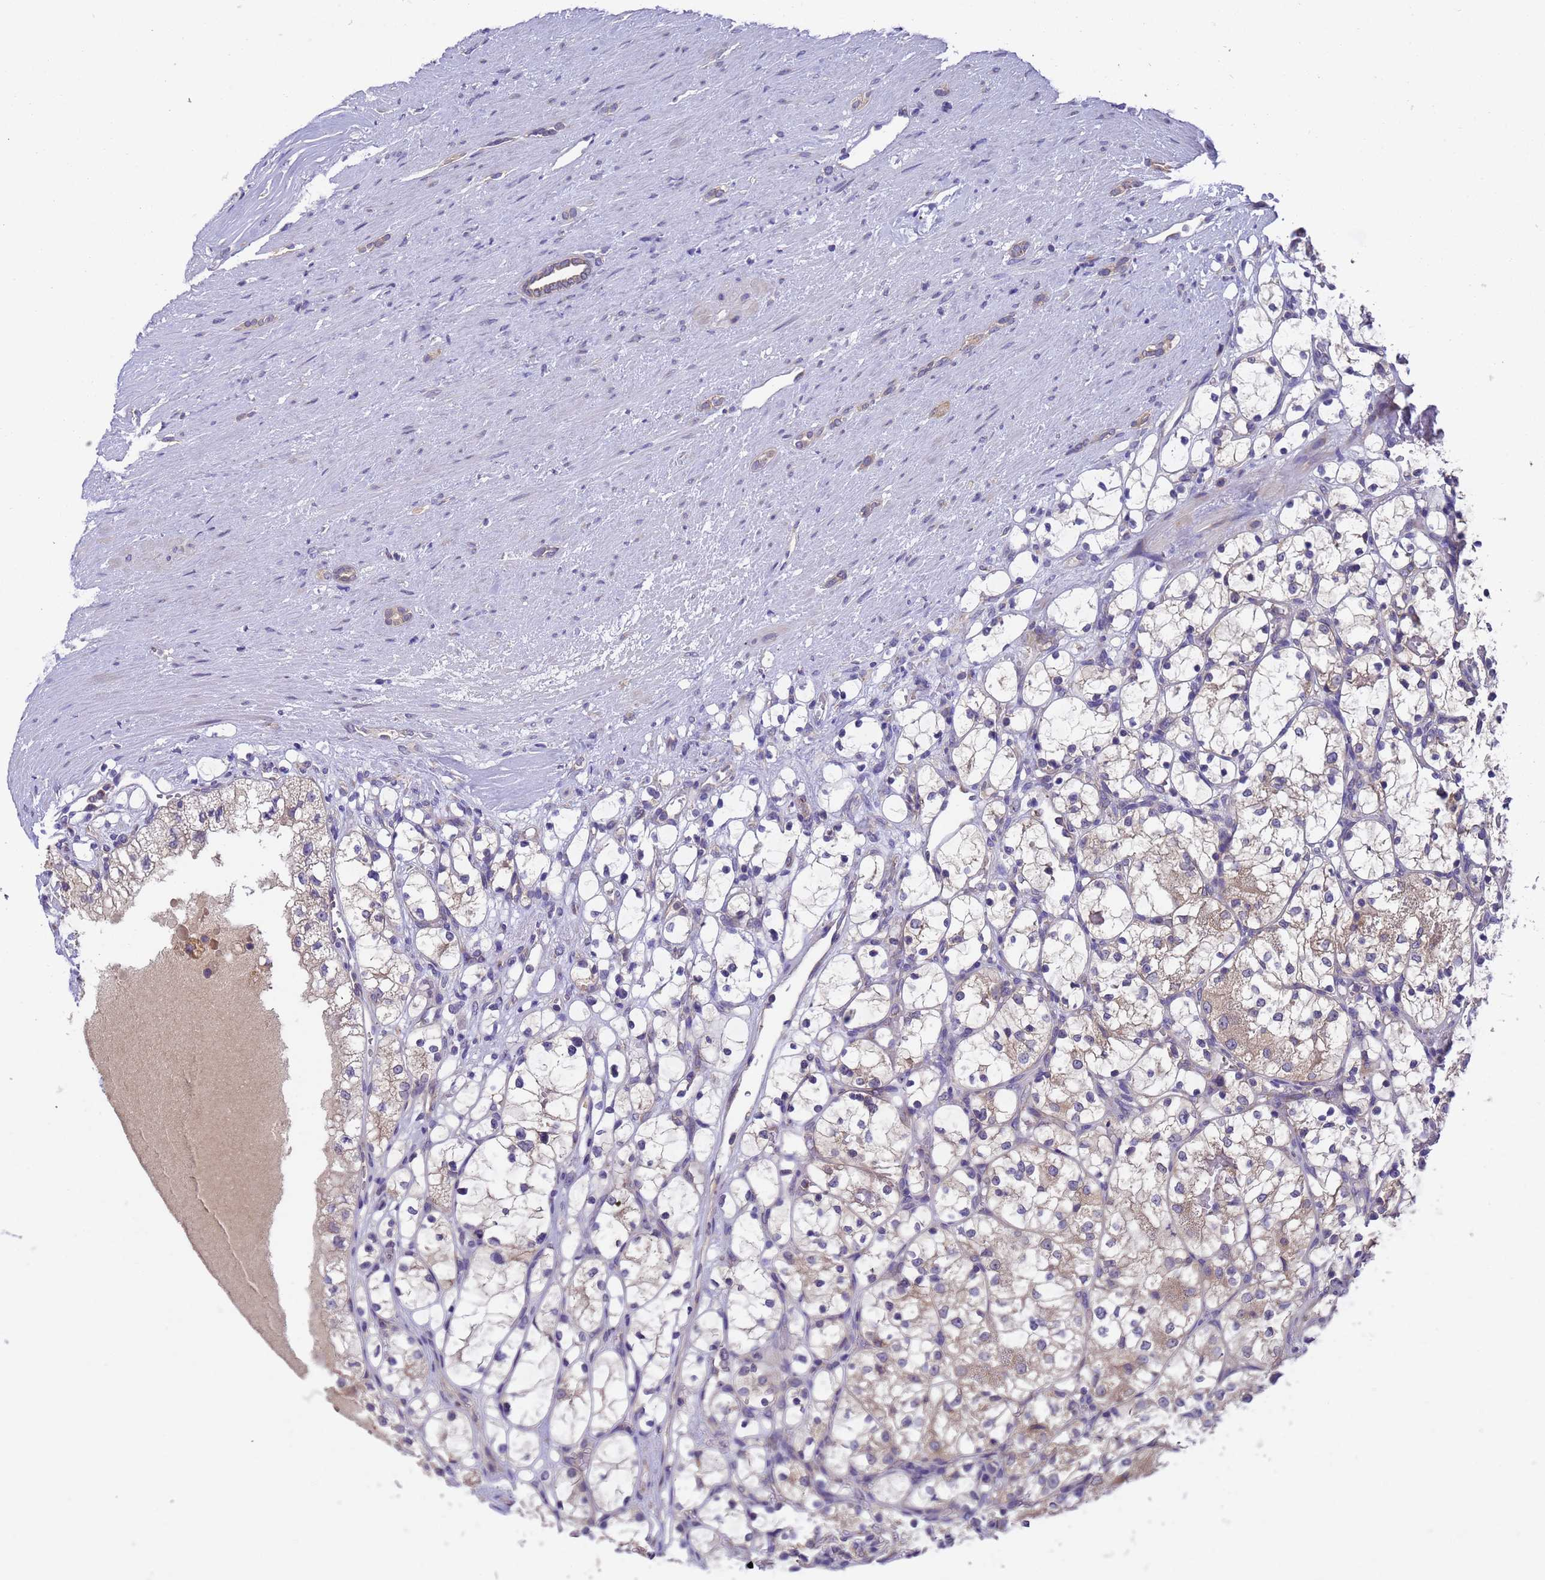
{"staining": {"intensity": "weak", "quantity": "<25%", "location": "cytoplasmic/membranous"}, "tissue": "renal cancer", "cell_type": "Tumor cells", "image_type": "cancer", "snomed": [{"axis": "morphology", "description": "Adenocarcinoma, NOS"}, {"axis": "topography", "description": "Kidney"}], "caption": "This is an IHC photomicrograph of renal cancer (adenocarcinoma). There is no positivity in tumor cells.", "gene": "DCAF12L2", "patient": {"sex": "female", "age": 69}}